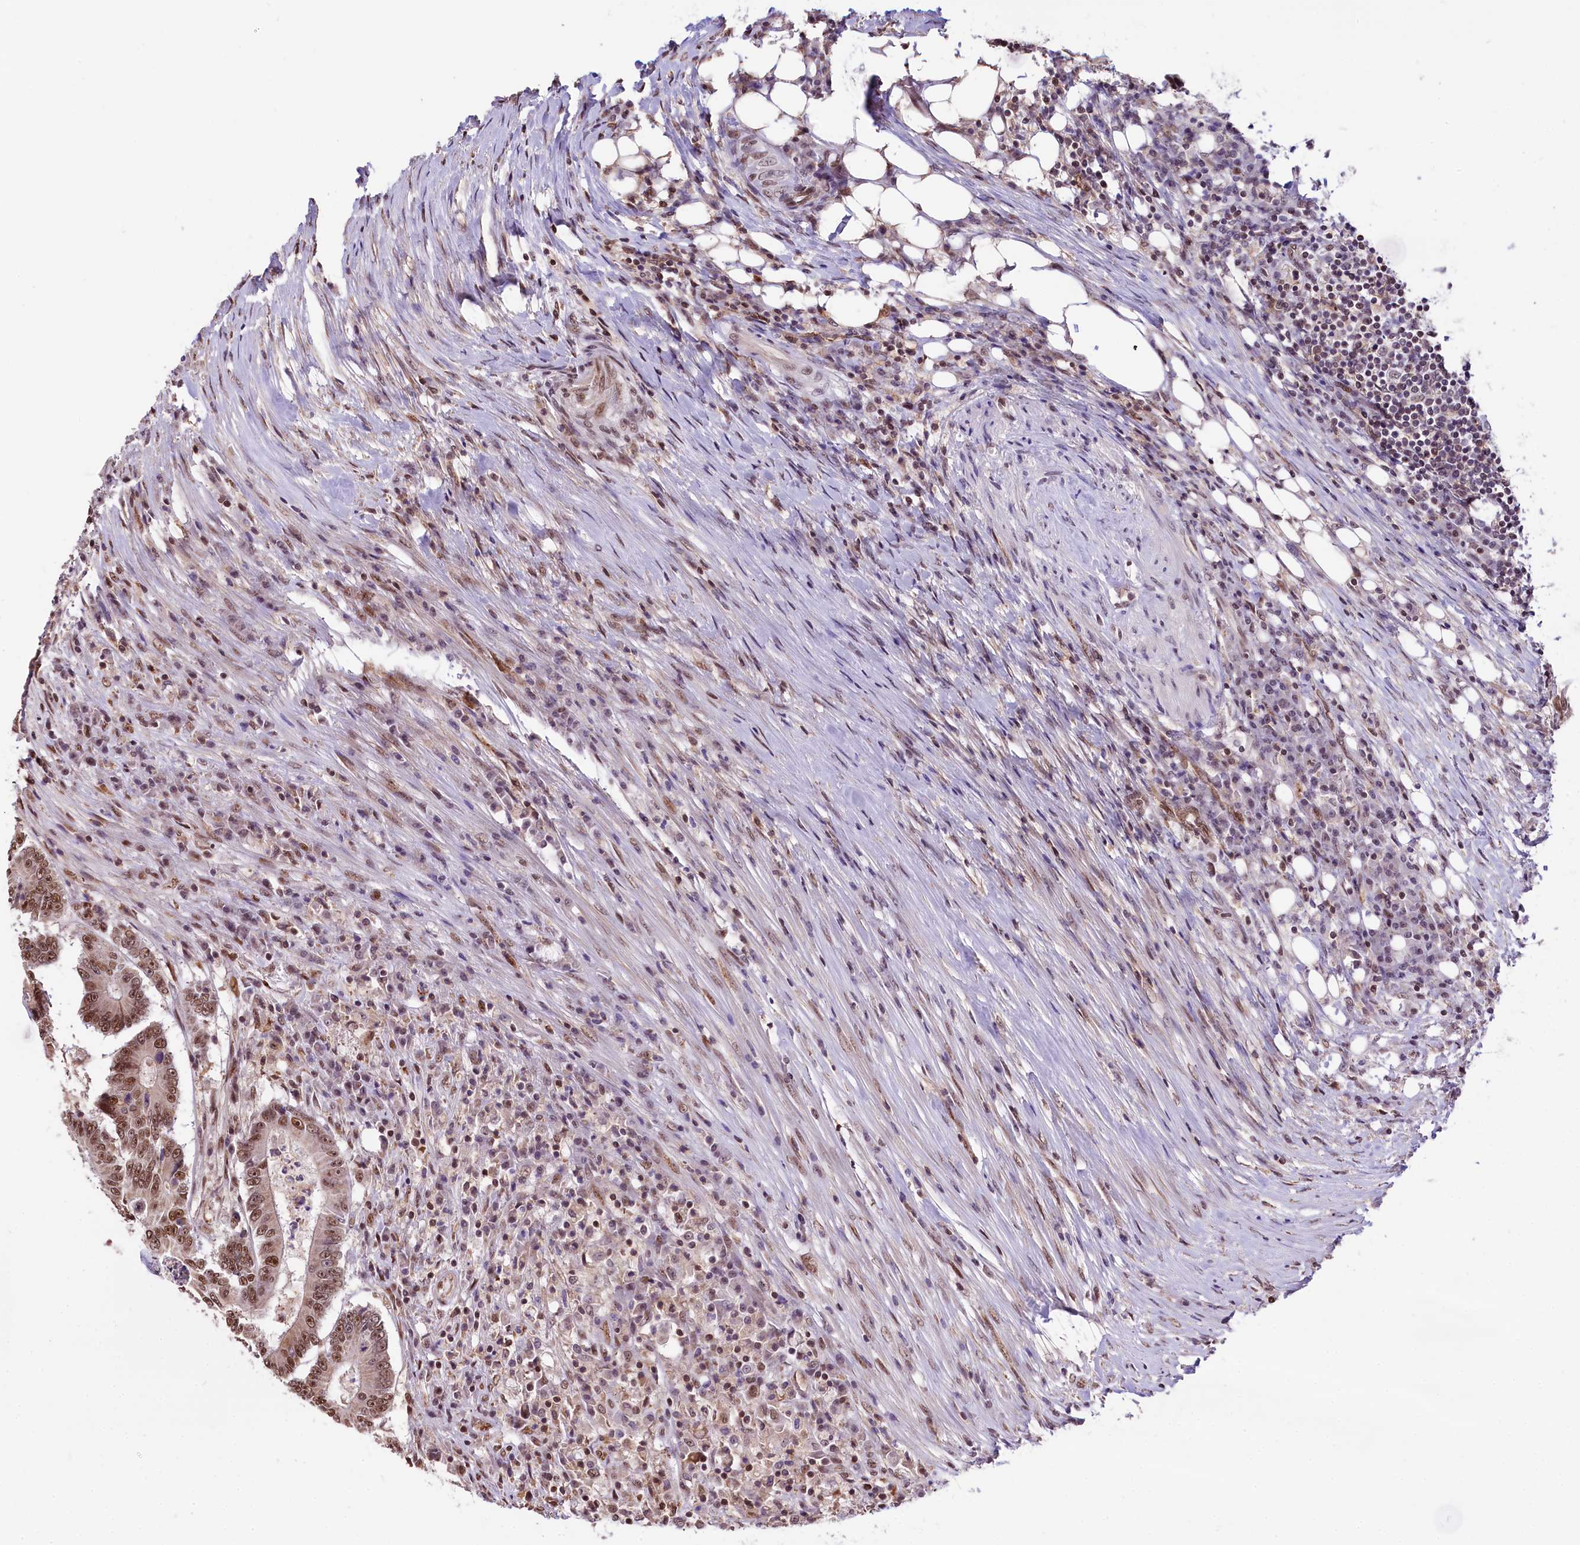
{"staining": {"intensity": "moderate", "quantity": ">75%", "location": "nuclear"}, "tissue": "colorectal cancer", "cell_type": "Tumor cells", "image_type": "cancer", "snomed": [{"axis": "morphology", "description": "Adenocarcinoma, NOS"}, {"axis": "topography", "description": "Colon"}], "caption": "Brown immunohistochemical staining in colorectal cancer reveals moderate nuclear positivity in approximately >75% of tumor cells.", "gene": "MRPL54", "patient": {"sex": "male", "age": 83}}